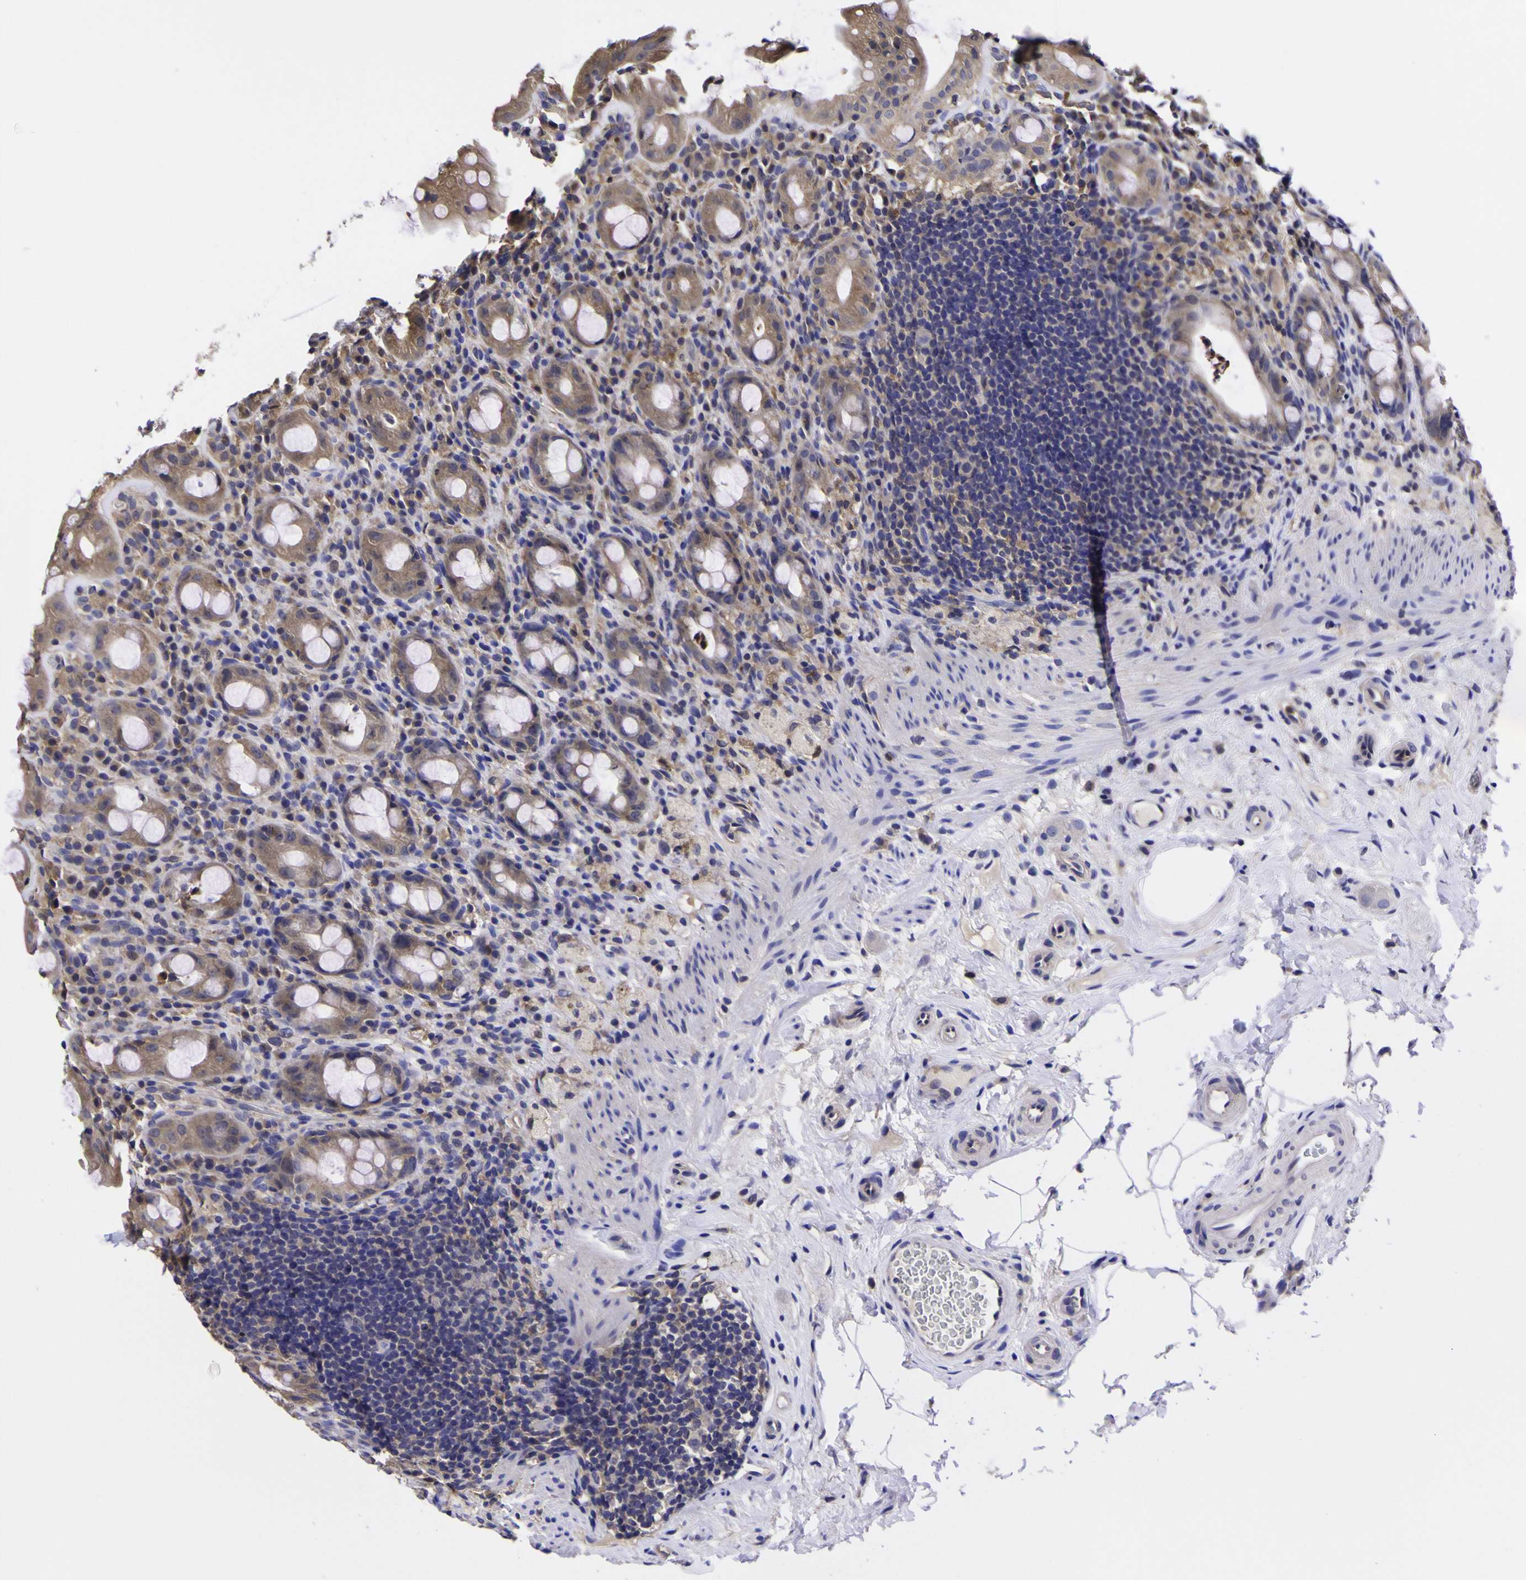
{"staining": {"intensity": "weak", "quantity": "25%-75%", "location": "cytoplasmic/membranous"}, "tissue": "rectum", "cell_type": "Glandular cells", "image_type": "normal", "snomed": [{"axis": "morphology", "description": "Normal tissue, NOS"}, {"axis": "topography", "description": "Rectum"}], "caption": "This micrograph demonstrates IHC staining of normal human rectum, with low weak cytoplasmic/membranous positivity in approximately 25%-75% of glandular cells.", "gene": "MAPK14", "patient": {"sex": "male", "age": 44}}